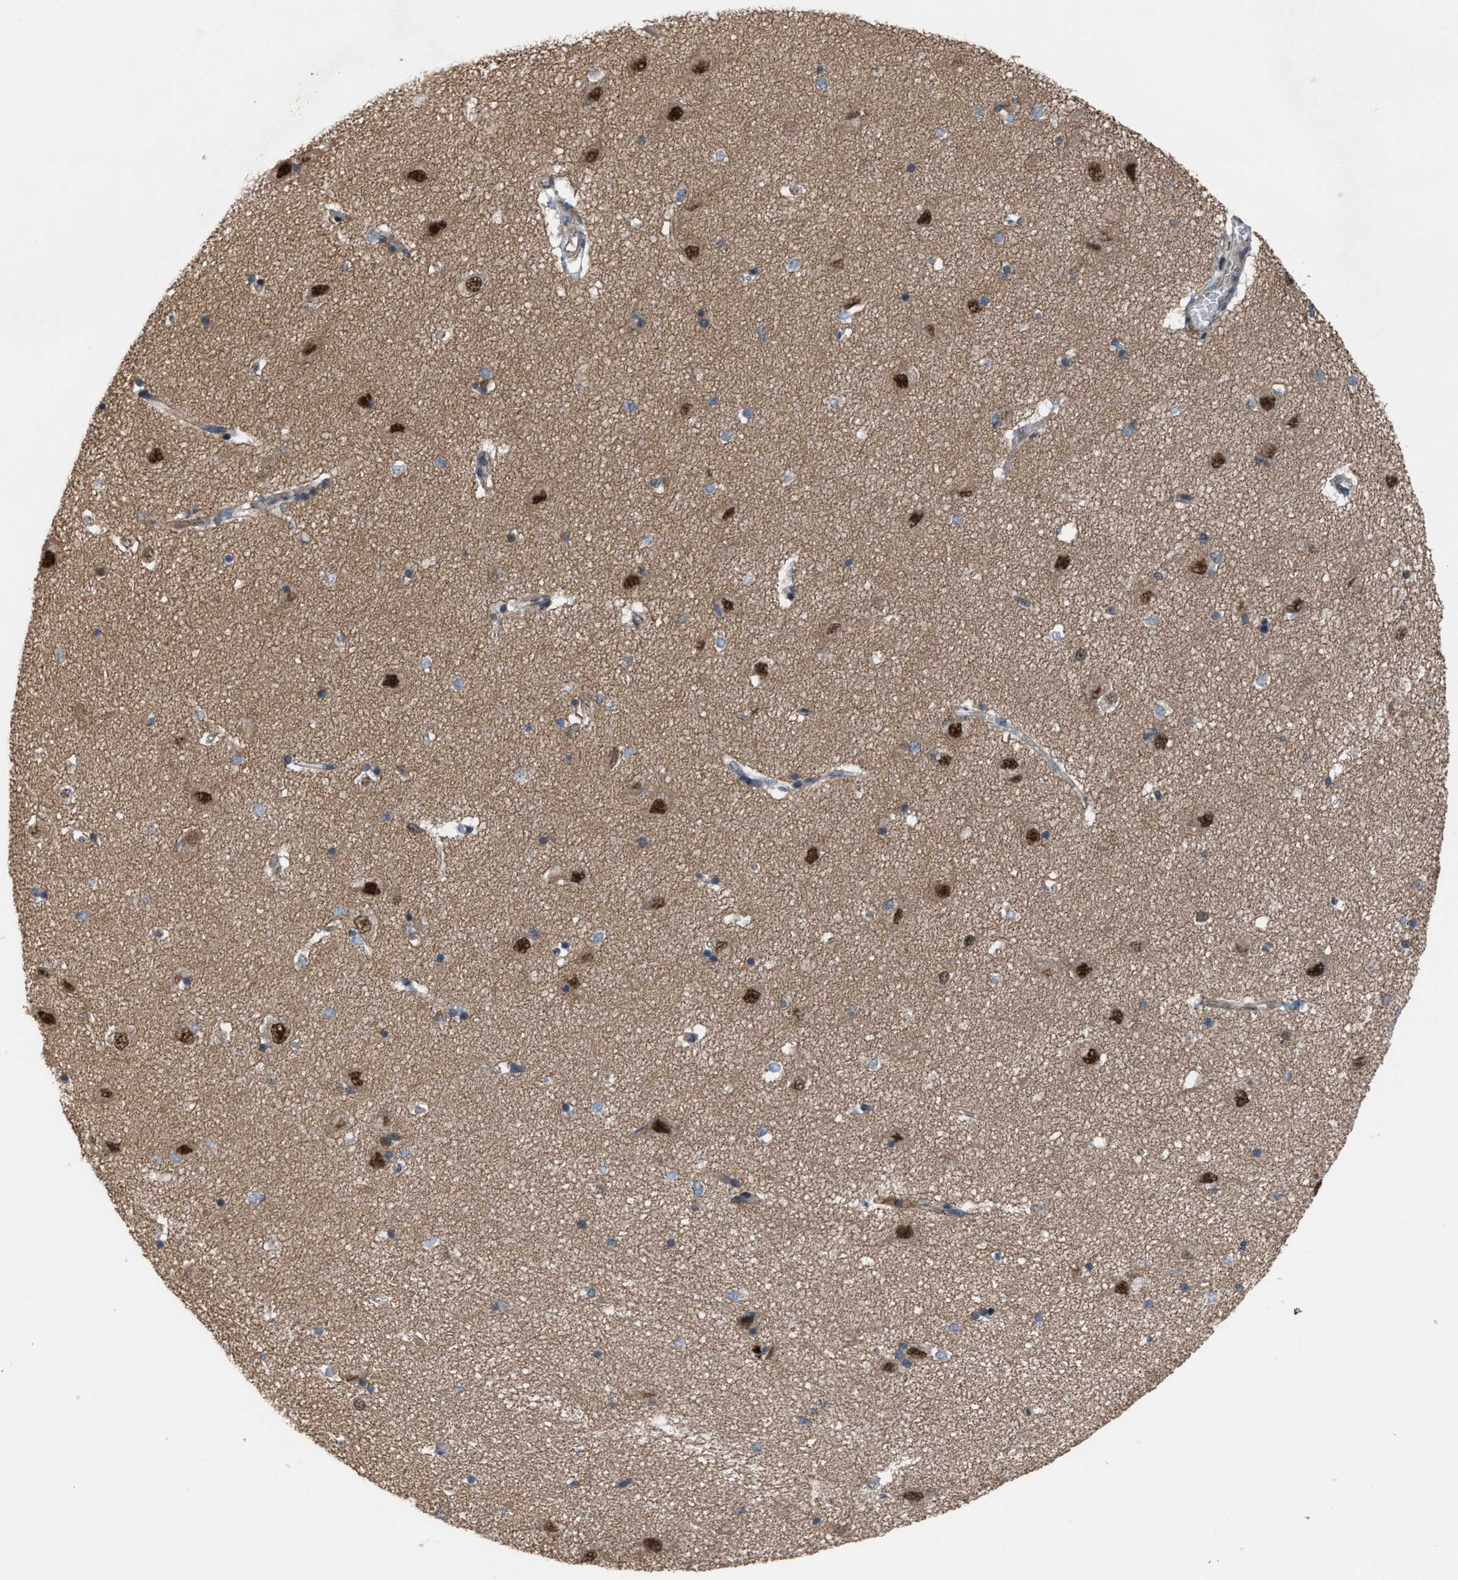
{"staining": {"intensity": "strong", "quantity": "<25%", "location": "nuclear"}, "tissue": "hippocampus", "cell_type": "Glial cells", "image_type": "normal", "snomed": [{"axis": "morphology", "description": "Normal tissue, NOS"}, {"axis": "topography", "description": "Hippocampus"}], "caption": "An immunohistochemistry image of normal tissue is shown. Protein staining in brown labels strong nuclear positivity in hippocampus within glial cells. The protein is shown in brown color, while the nuclei are stained blue.", "gene": "RFFL", "patient": {"sex": "male", "age": 45}}